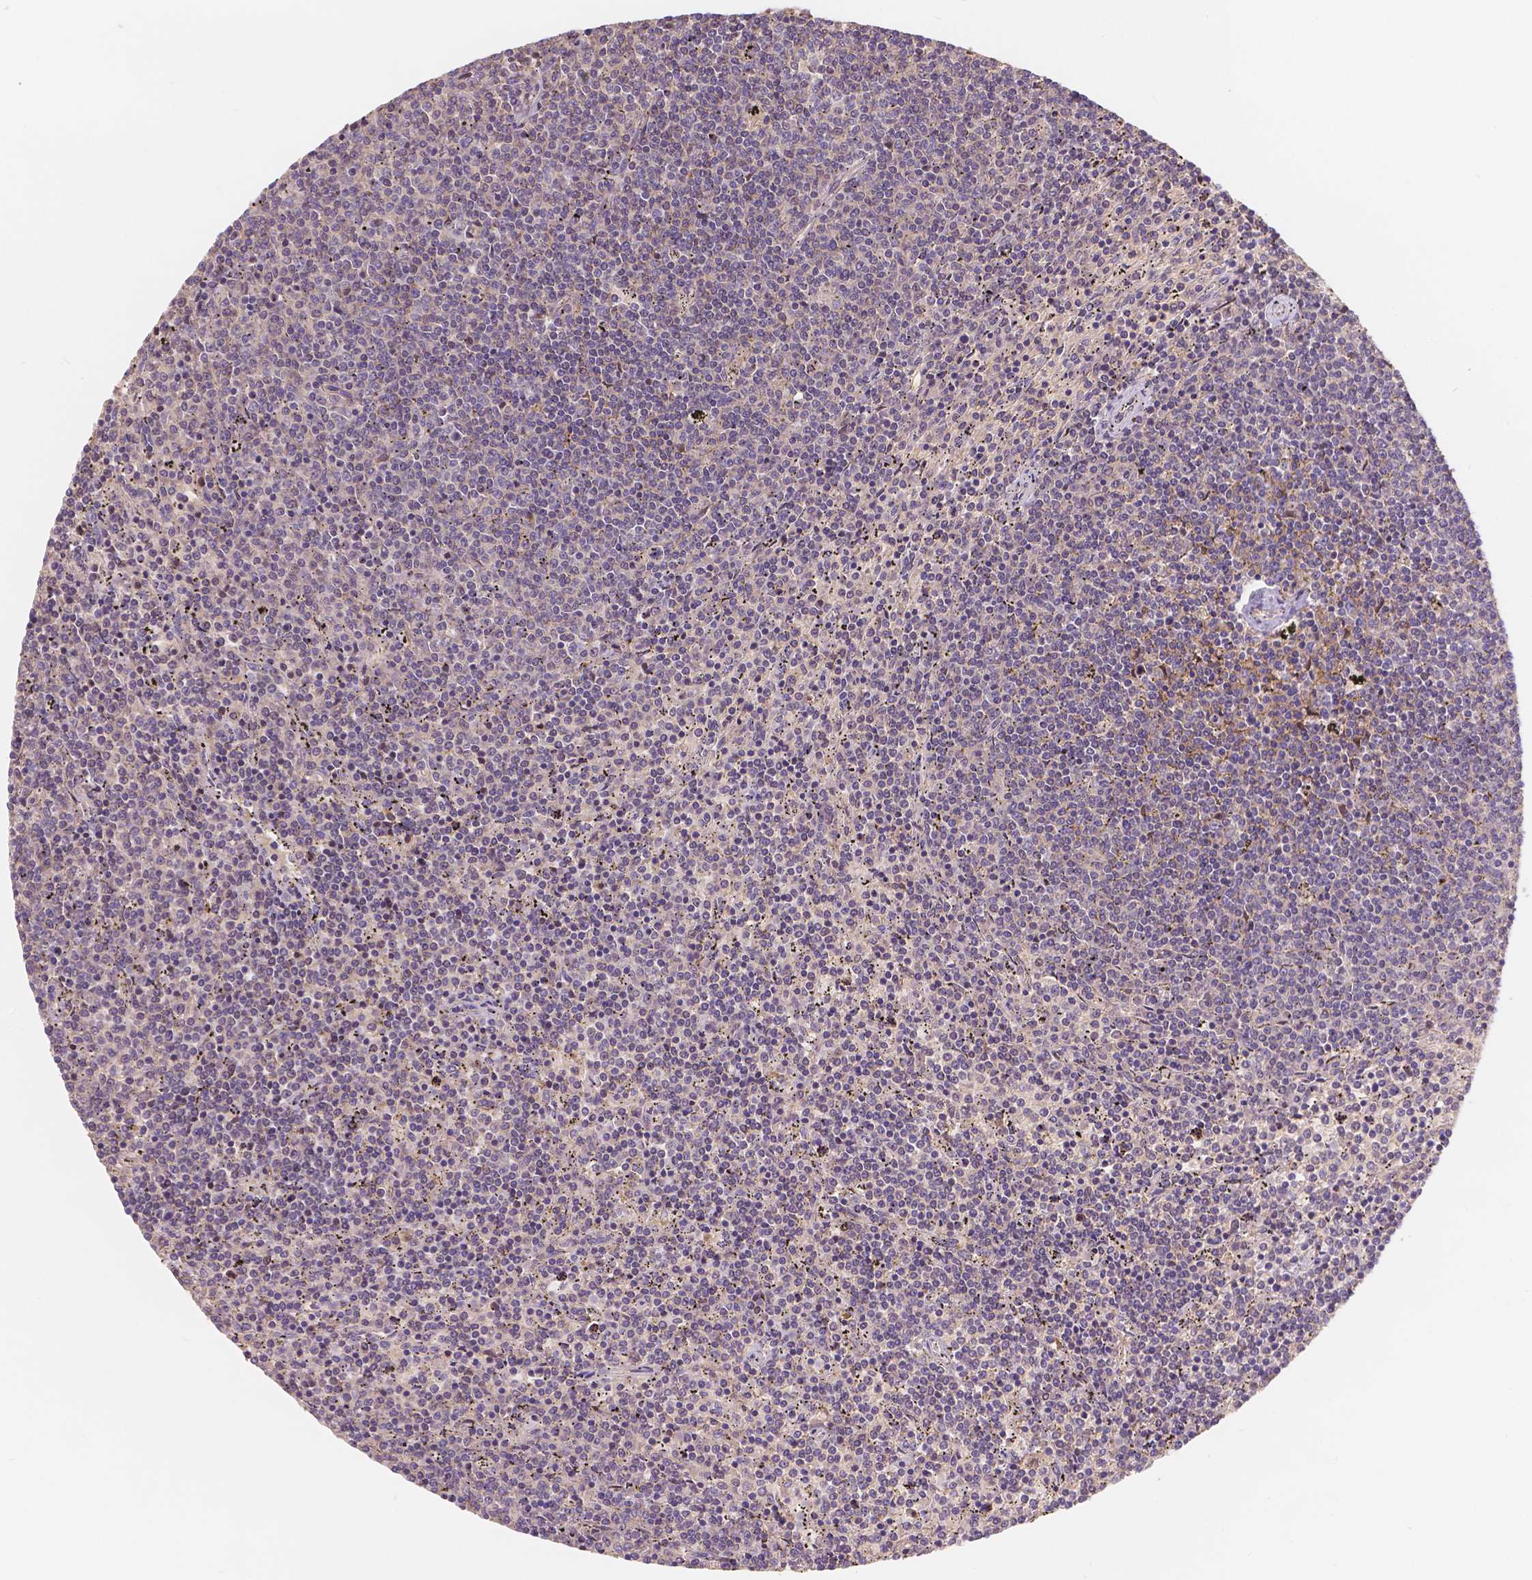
{"staining": {"intensity": "weak", "quantity": ">75%", "location": "cytoplasmic/membranous"}, "tissue": "lymphoma", "cell_type": "Tumor cells", "image_type": "cancer", "snomed": [{"axis": "morphology", "description": "Malignant lymphoma, non-Hodgkin's type, Low grade"}, {"axis": "topography", "description": "Spleen"}], "caption": "Protein analysis of lymphoma tissue shows weak cytoplasmic/membranous expression in approximately >75% of tumor cells.", "gene": "CDK10", "patient": {"sex": "female", "age": 50}}